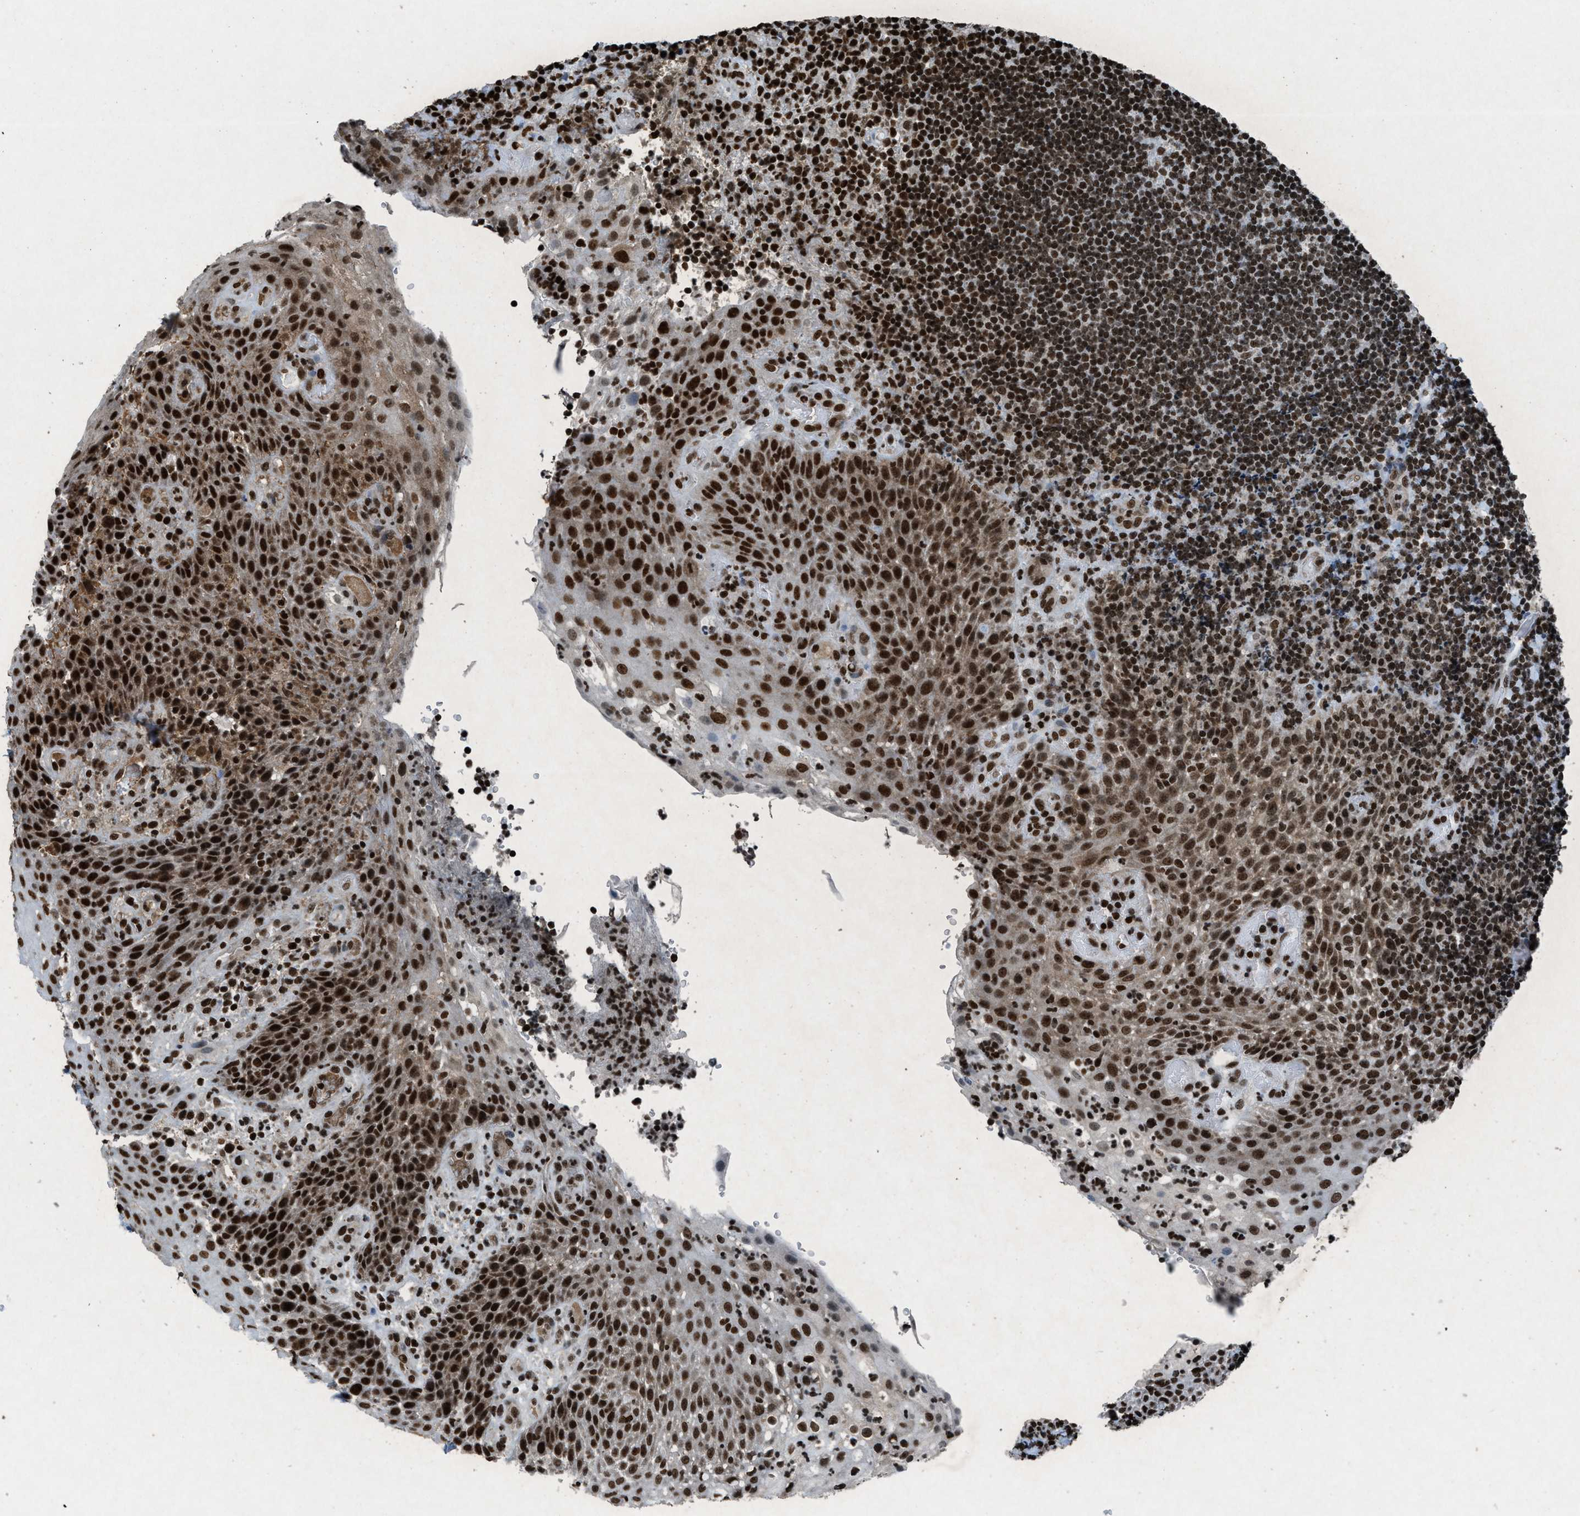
{"staining": {"intensity": "strong", "quantity": ">75%", "location": "nuclear"}, "tissue": "lymphoma", "cell_type": "Tumor cells", "image_type": "cancer", "snomed": [{"axis": "morphology", "description": "Malignant lymphoma, non-Hodgkin's type, High grade"}, {"axis": "topography", "description": "Tonsil"}], "caption": "High-magnification brightfield microscopy of lymphoma stained with DAB (brown) and counterstained with hematoxylin (blue). tumor cells exhibit strong nuclear positivity is appreciated in approximately>75% of cells.", "gene": "NXF1", "patient": {"sex": "female", "age": 36}}